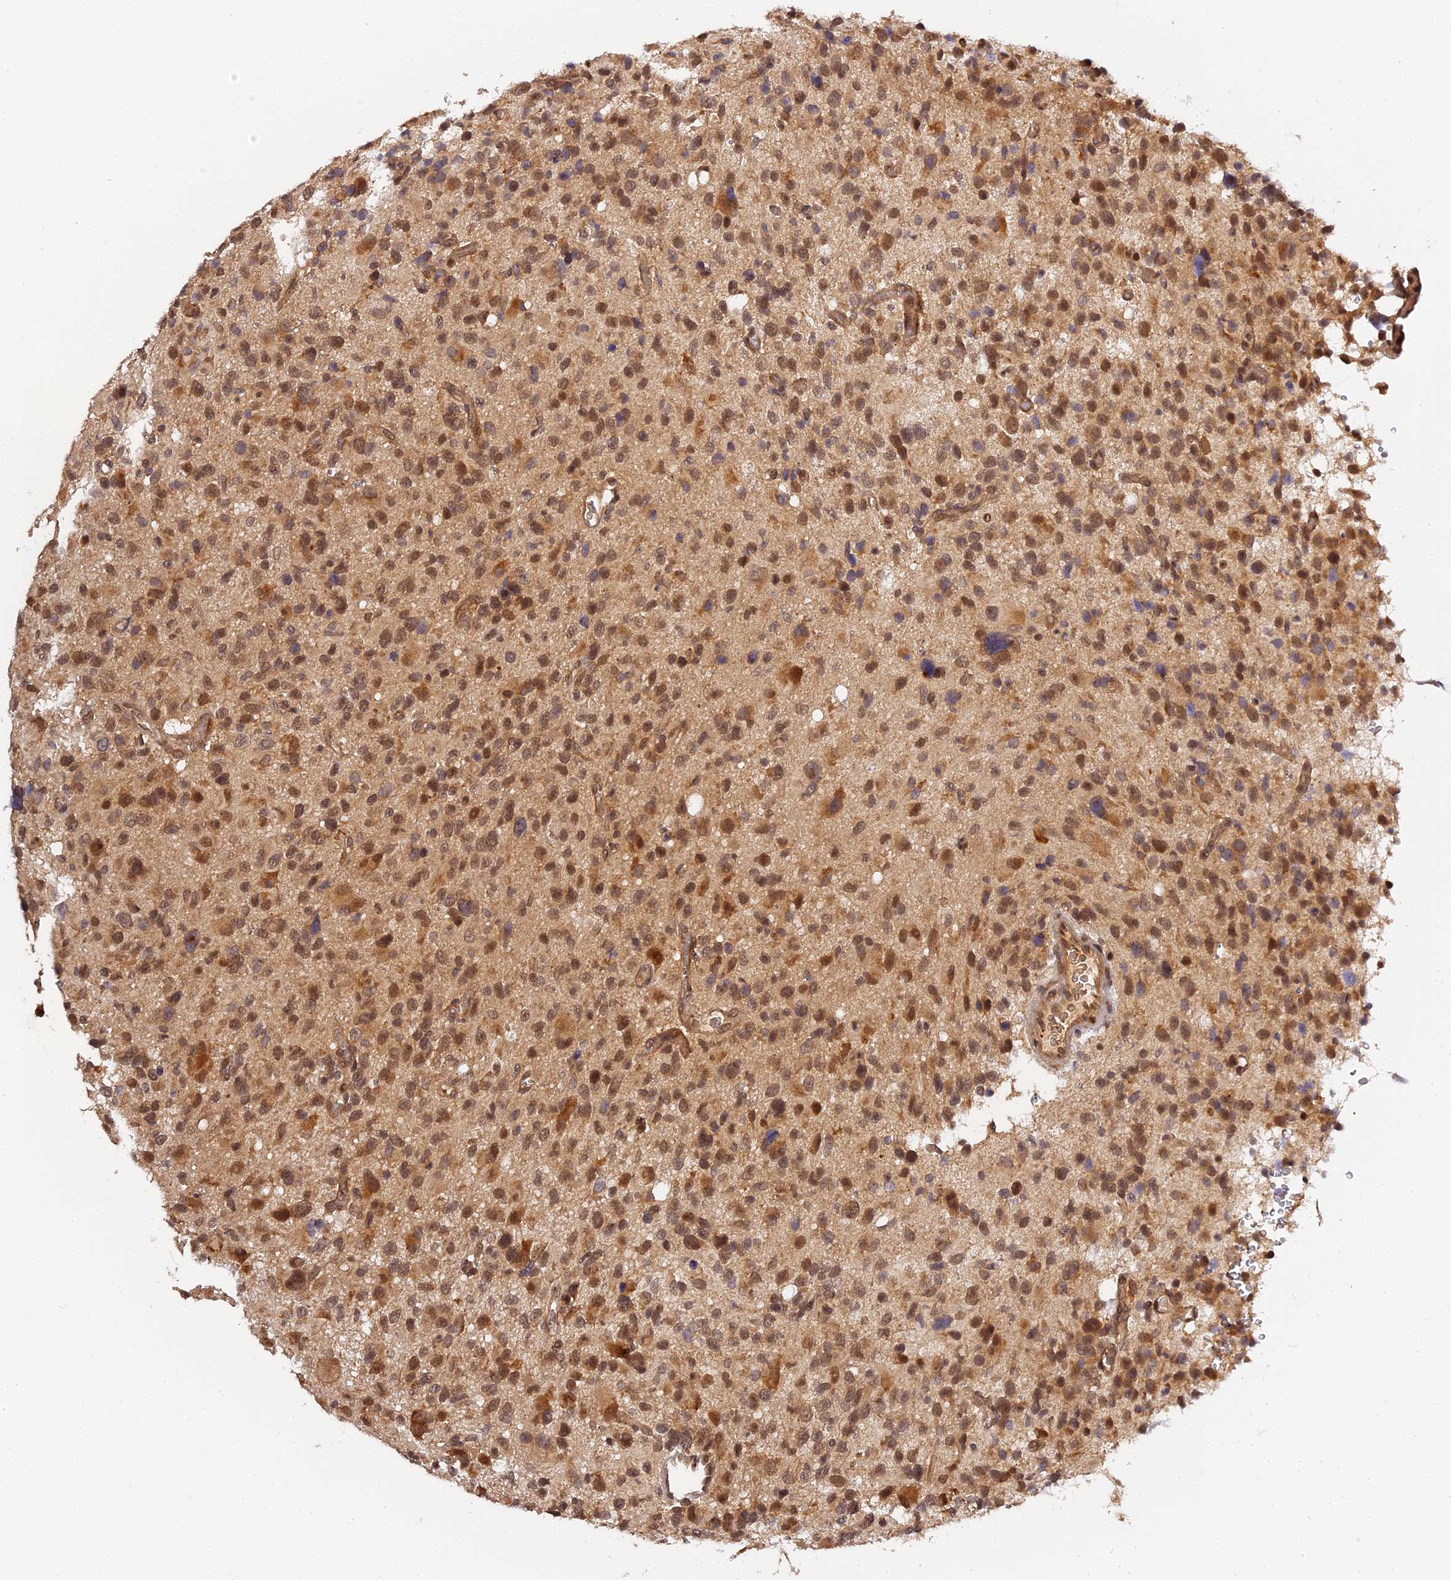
{"staining": {"intensity": "moderate", "quantity": ">75%", "location": "cytoplasmic/membranous,nuclear"}, "tissue": "glioma", "cell_type": "Tumor cells", "image_type": "cancer", "snomed": [{"axis": "morphology", "description": "Glioma, malignant, High grade"}, {"axis": "topography", "description": "Brain"}], "caption": "Malignant glioma (high-grade) tissue exhibits moderate cytoplasmic/membranous and nuclear staining in approximately >75% of tumor cells, visualized by immunohistochemistry.", "gene": "IMPACT", "patient": {"sex": "male", "age": 48}}